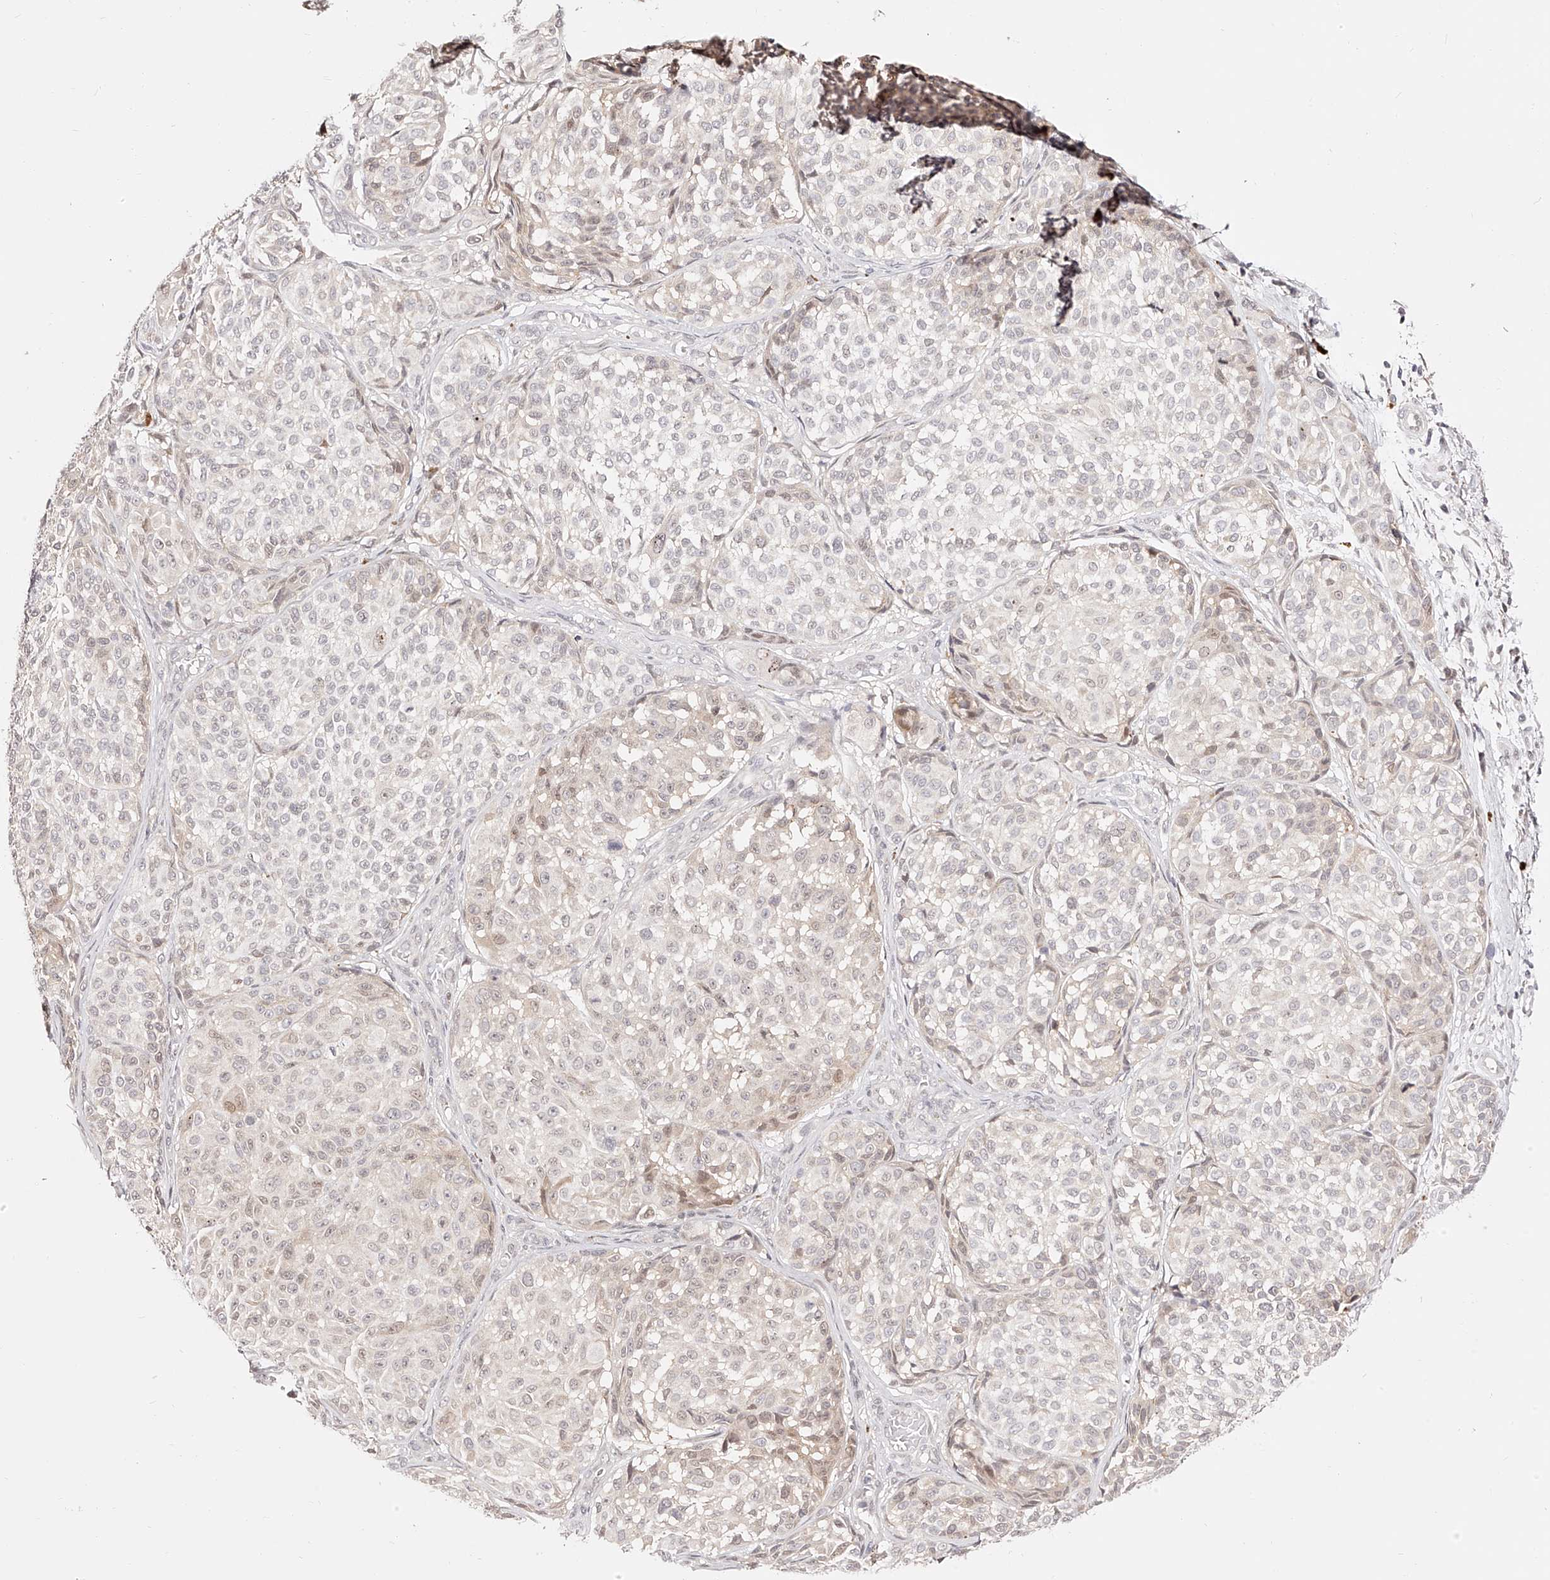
{"staining": {"intensity": "weak", "quantity": "<25%", "location": "cytoplasmic/membranous,nuclear"}, "tissue": "melanoma", "cell_type": "Tumor cells", "image_type": "cancer", "snomed": [{"axis": "morphology", "description": "Malignant melanoma, NOS"}, {"axis": "topography", "description": "Skin"}], "caption": "The IHC histopathology image has no significant expression in tumor cells of melanoma tissue. (Brightfield microscopy of DAB immunohistochemistry at high magnification).", "gene": "USF3", "patient": {"sex": "male", "age": 83}}